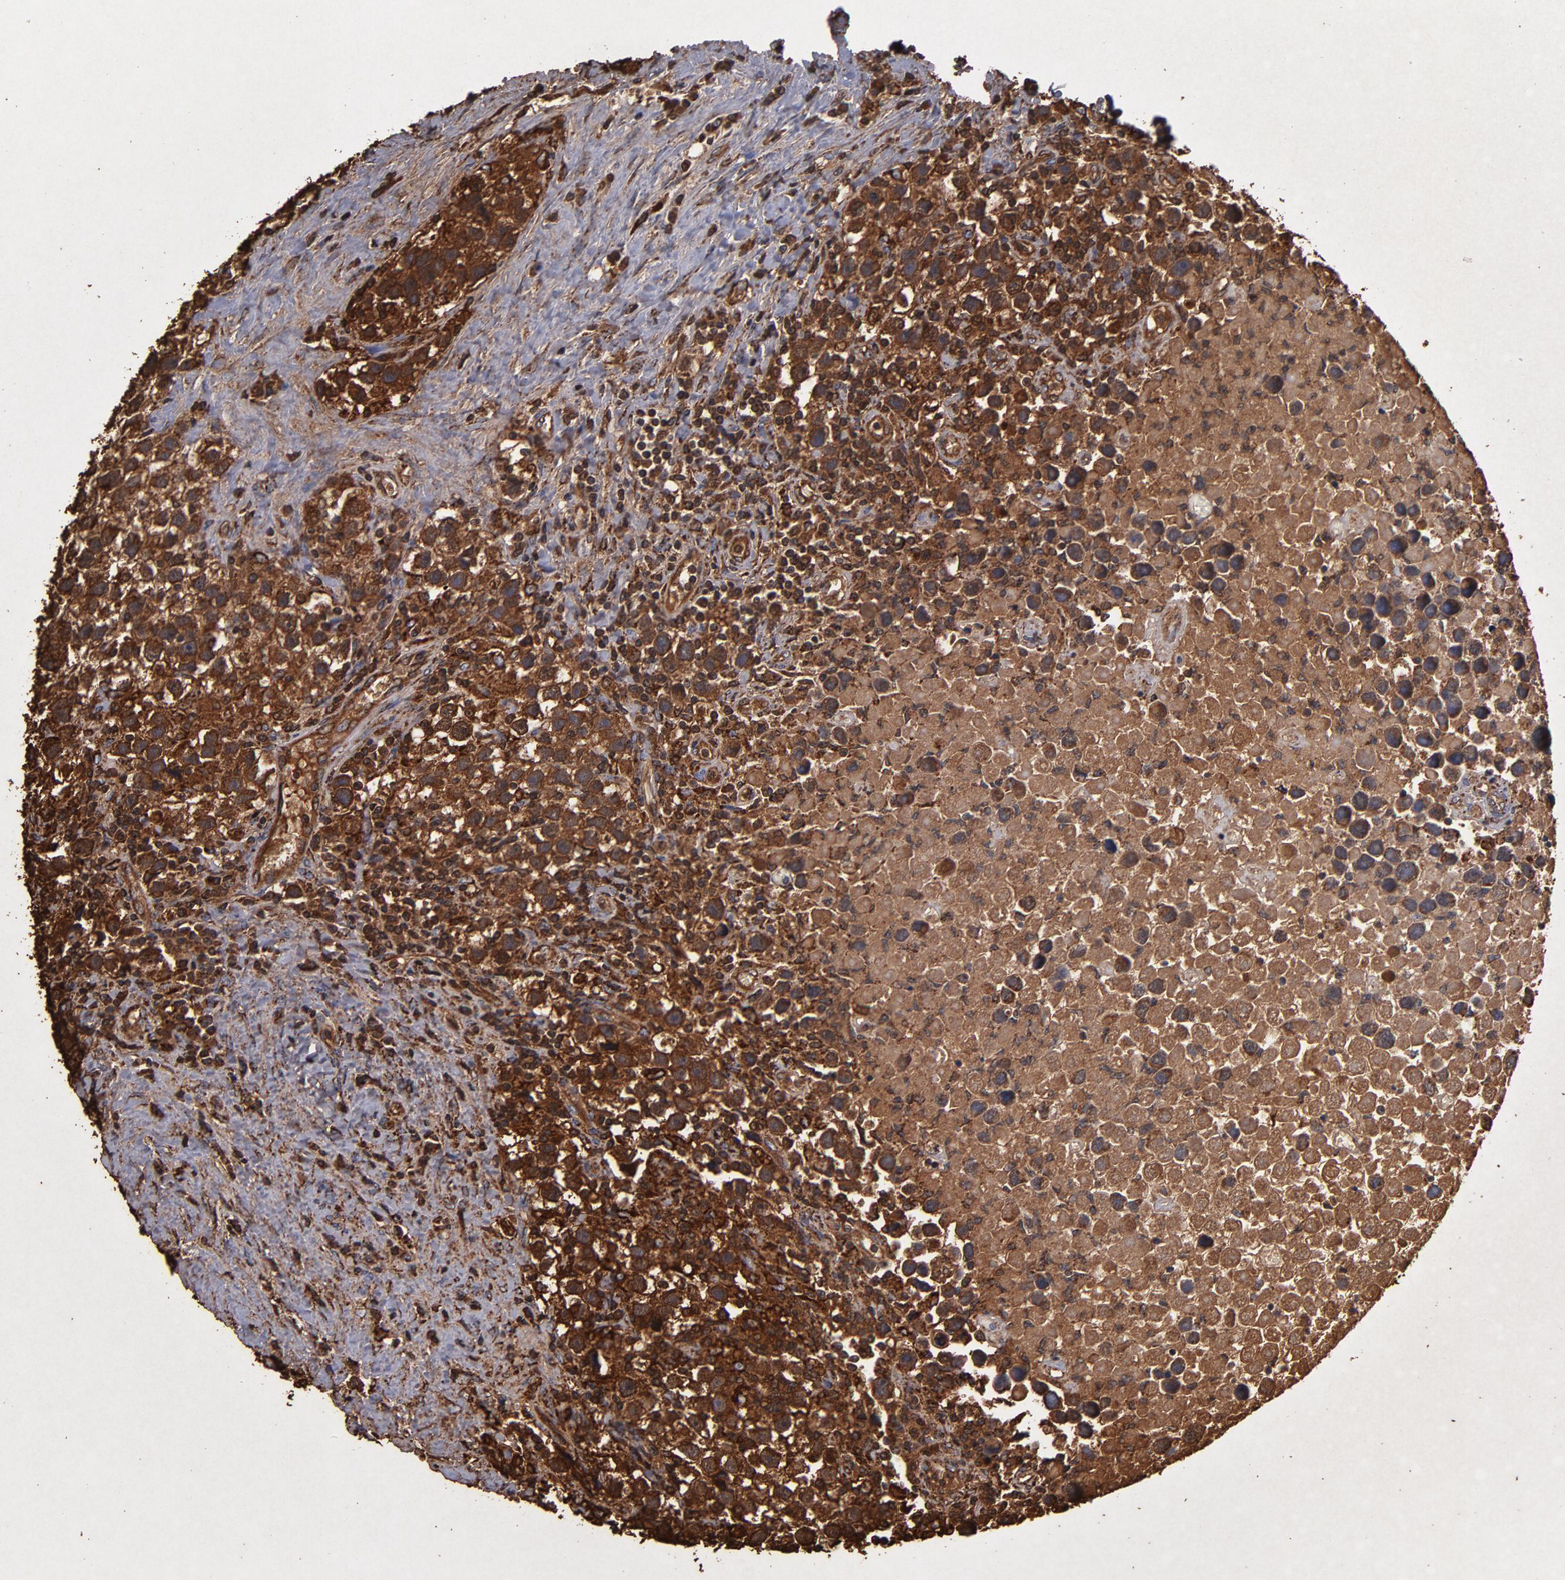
{"staining": {"intensity": "strong", "quantity": ">75%", "location": "cytoplasmic/membranous"}, "tissue": "testis cancer", "cell_type": "Tumor cells", "image_type": "cancer", "snomed": [{"axis": "morphology", "description": "Seminoma, NOS"}, {"axis": "topography", "description": "Testis"}], "caption": "Seminoma (testis) was stained to show a protein in brown. There is high levels of strong cytoplasmic/membranous expression in approximately >75% of tumor cells. (DAB (3,3'-diaminobenzidine) = brown stain, brightfield microscopy at high magnification).", "gene": "SOD2", "patient": {"sex": "male", "age": 43}}